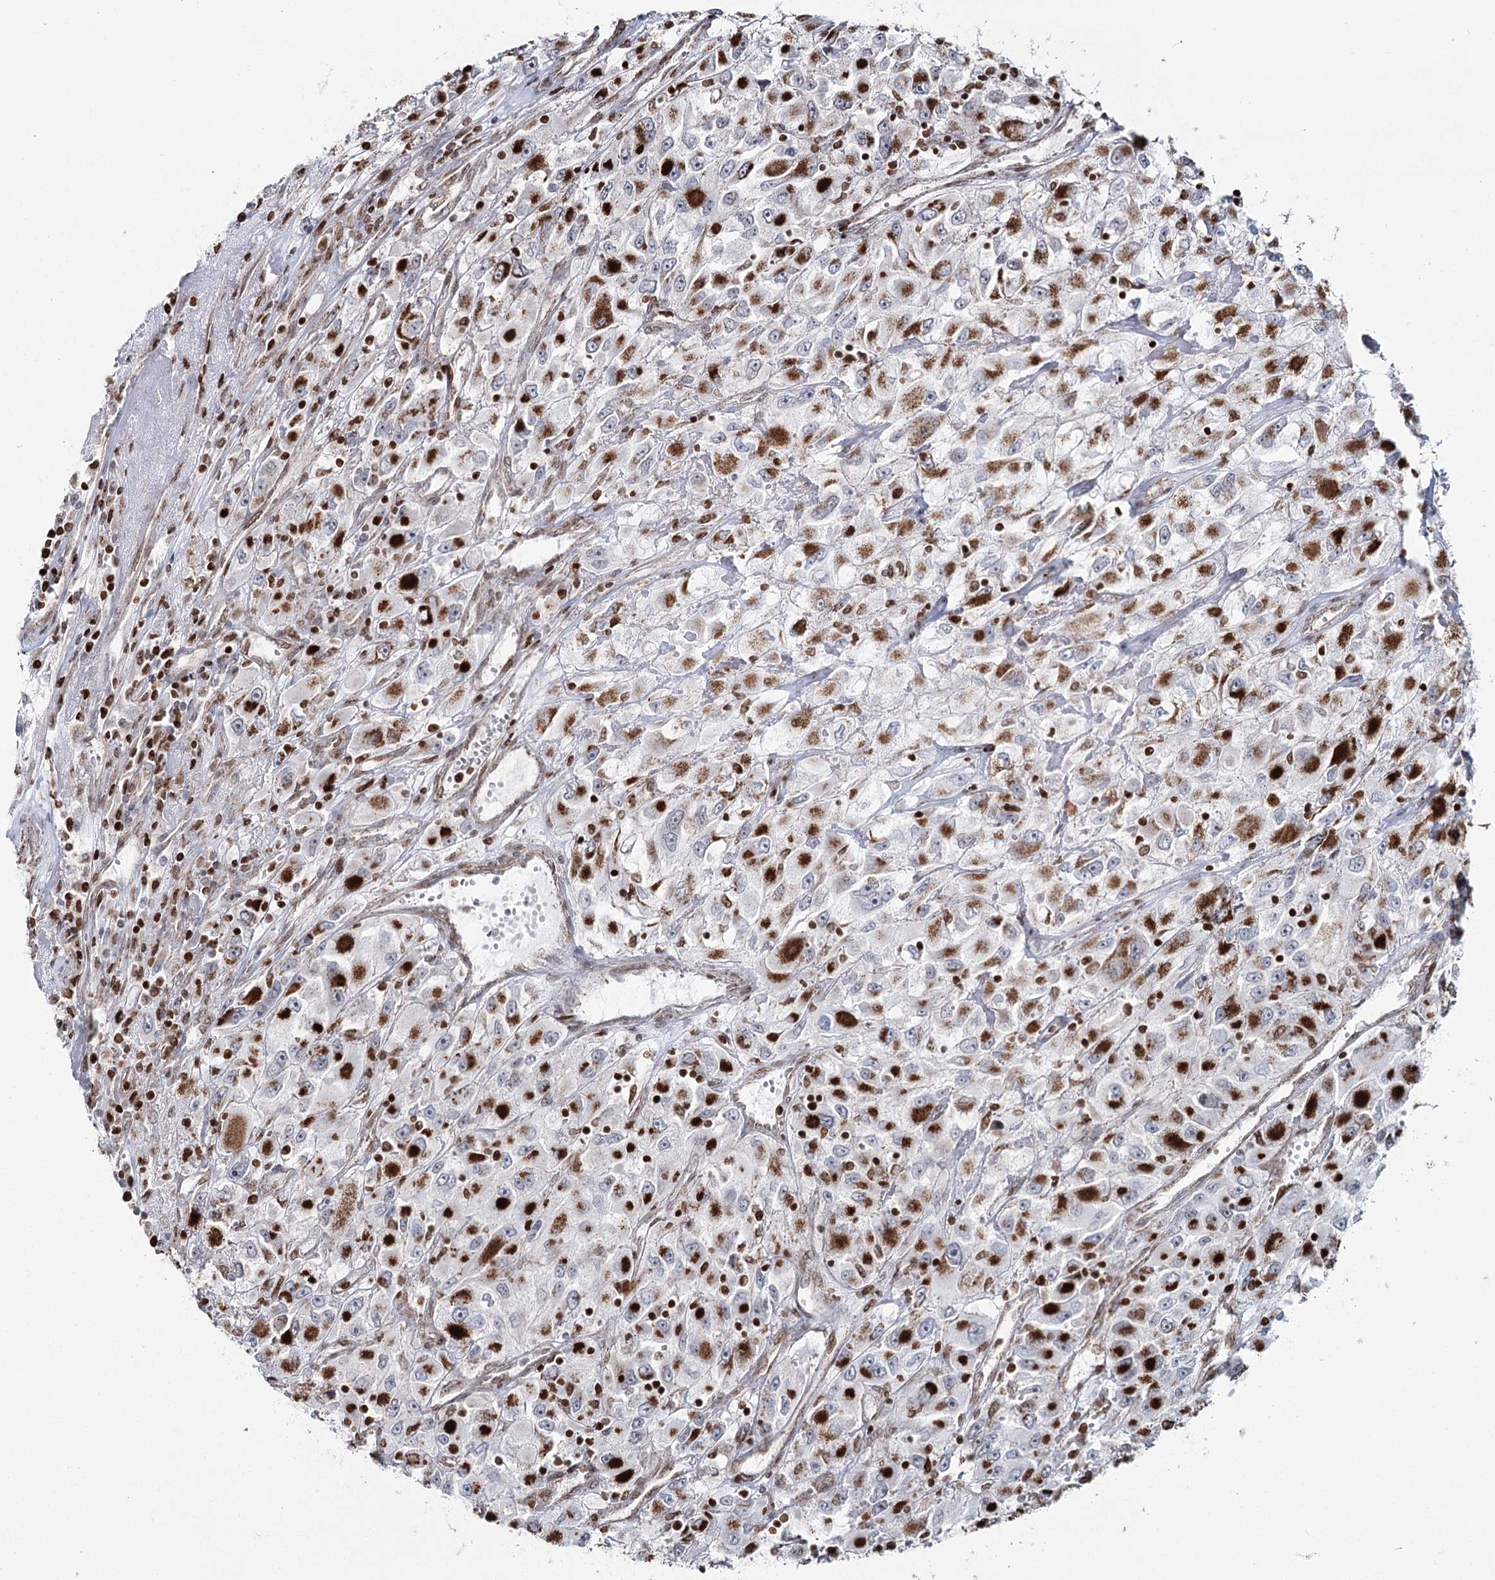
{"staining": {"intensity": "strong", "quantity": ">75%", "location": "cytoplasmic/membranous"}, "tissue": "renal cancer", "cell_type": "Tumor cells", "image_type": "cancer", "snomed": [{"axis": "morphology", "description": "Adenocarcinoma, NOS"}, {"axis": "topography", "description": "Kidney"}], "caption": "The photomicrograph displays immunohistochemical staining of adenocarcinoma (renal). There is strong cytoplasmic/membranous positivity is present in about >75% of tumor cells.", "gene": "PDHX", "patient": {"sex": "female", "age": 52}}